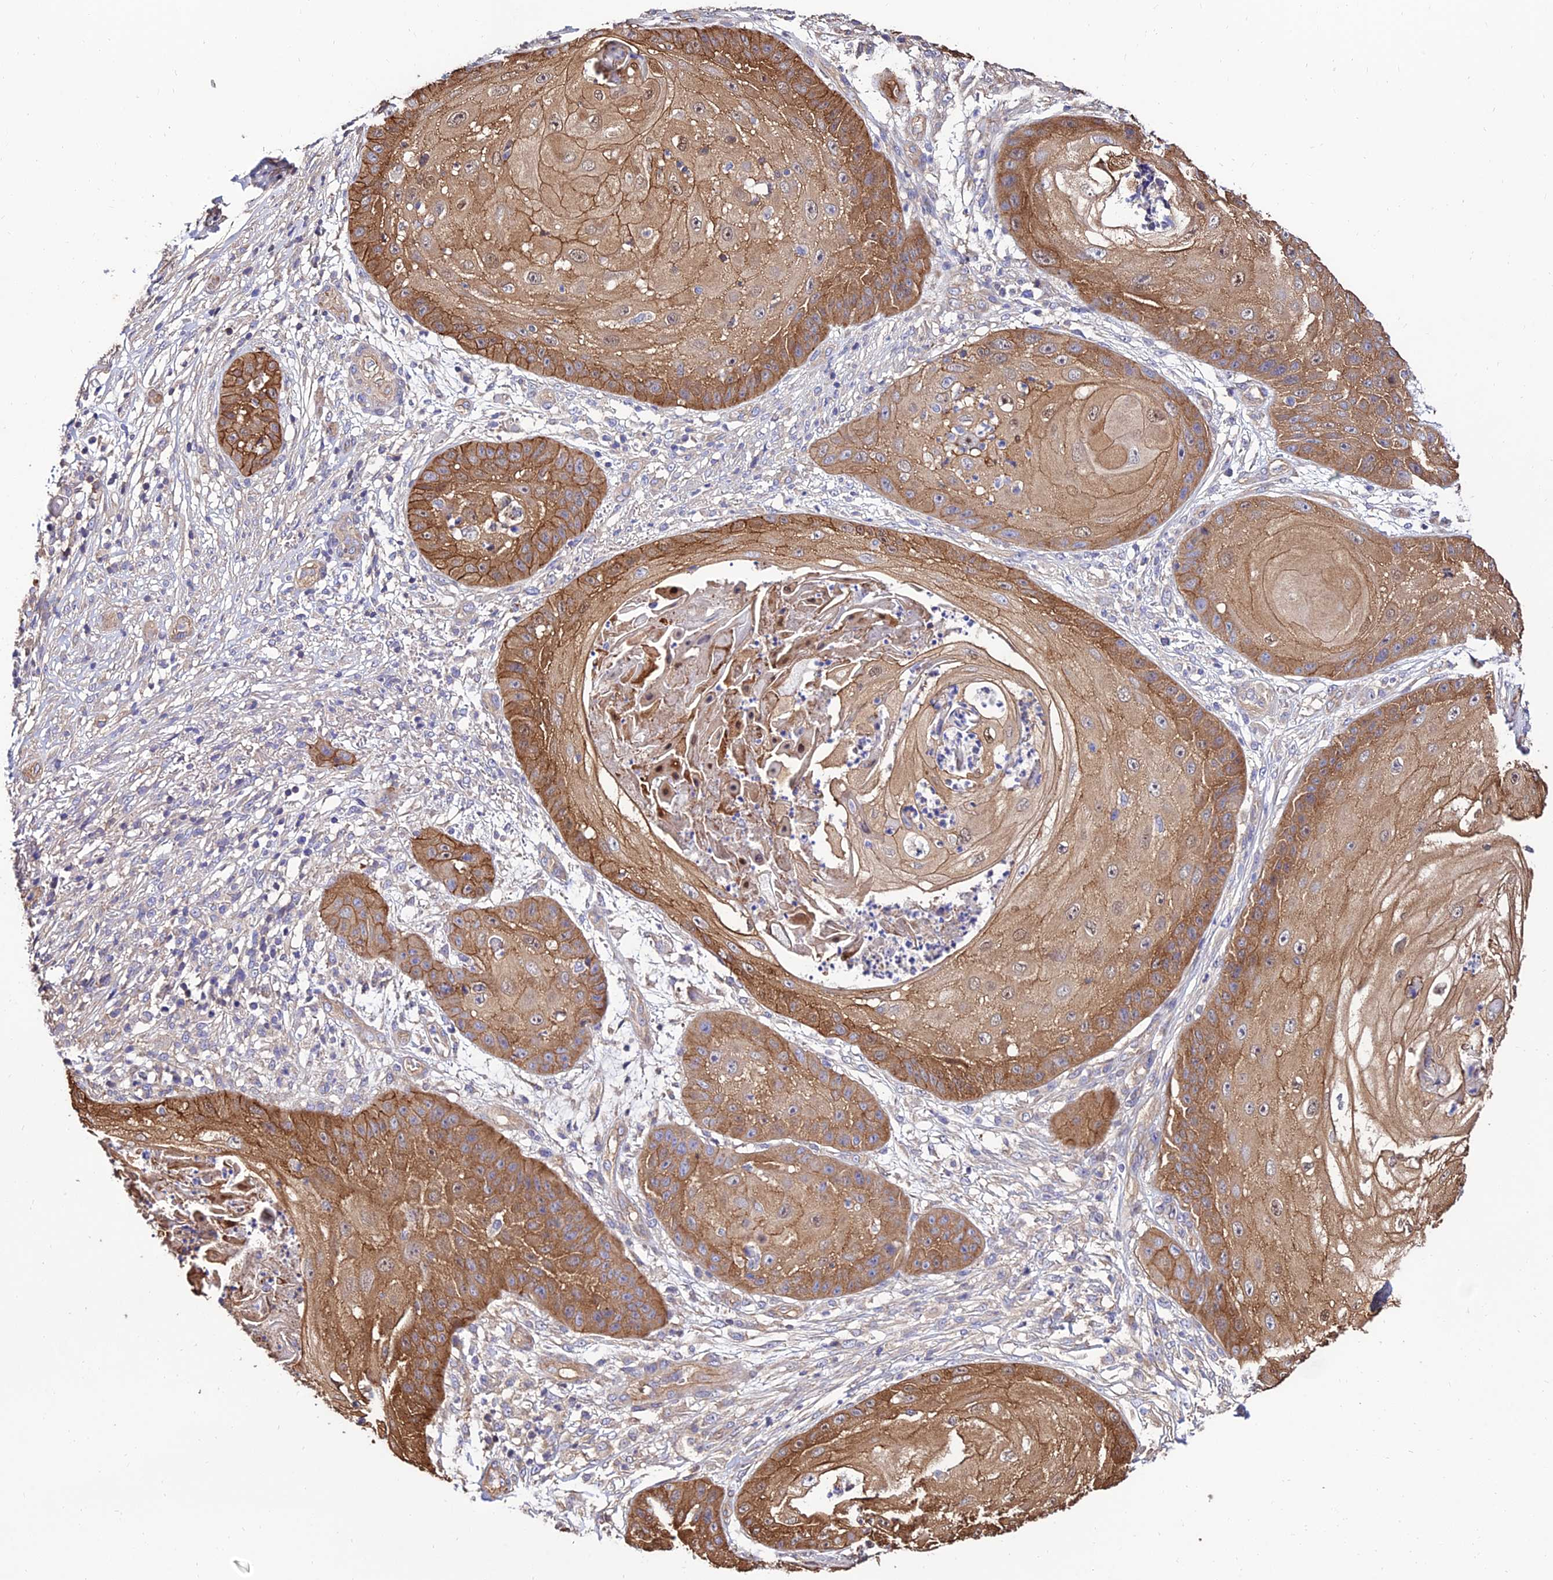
{"staining": {"intensity": "moderate", "quantity": ">75%", "location": "cytoplasmic/membranous"}, "tissue": "skin cancer", "cell_type": "Tumor cells", "image_type": "cancer", "snomed": [{"axis": "morphology", "description": "Squamous cell carcinoma, NOS"}, {"axis": "topography", "description": "Skin"}], "caption": "This is an image of immunohistochemistry staining of squamous cell carcinoma (skin), which shows moderate staining in the cytoplasmic/membranous of tumor cells.", "gene": "CALM2", "patient": {"sex": "male", "age": 70}}